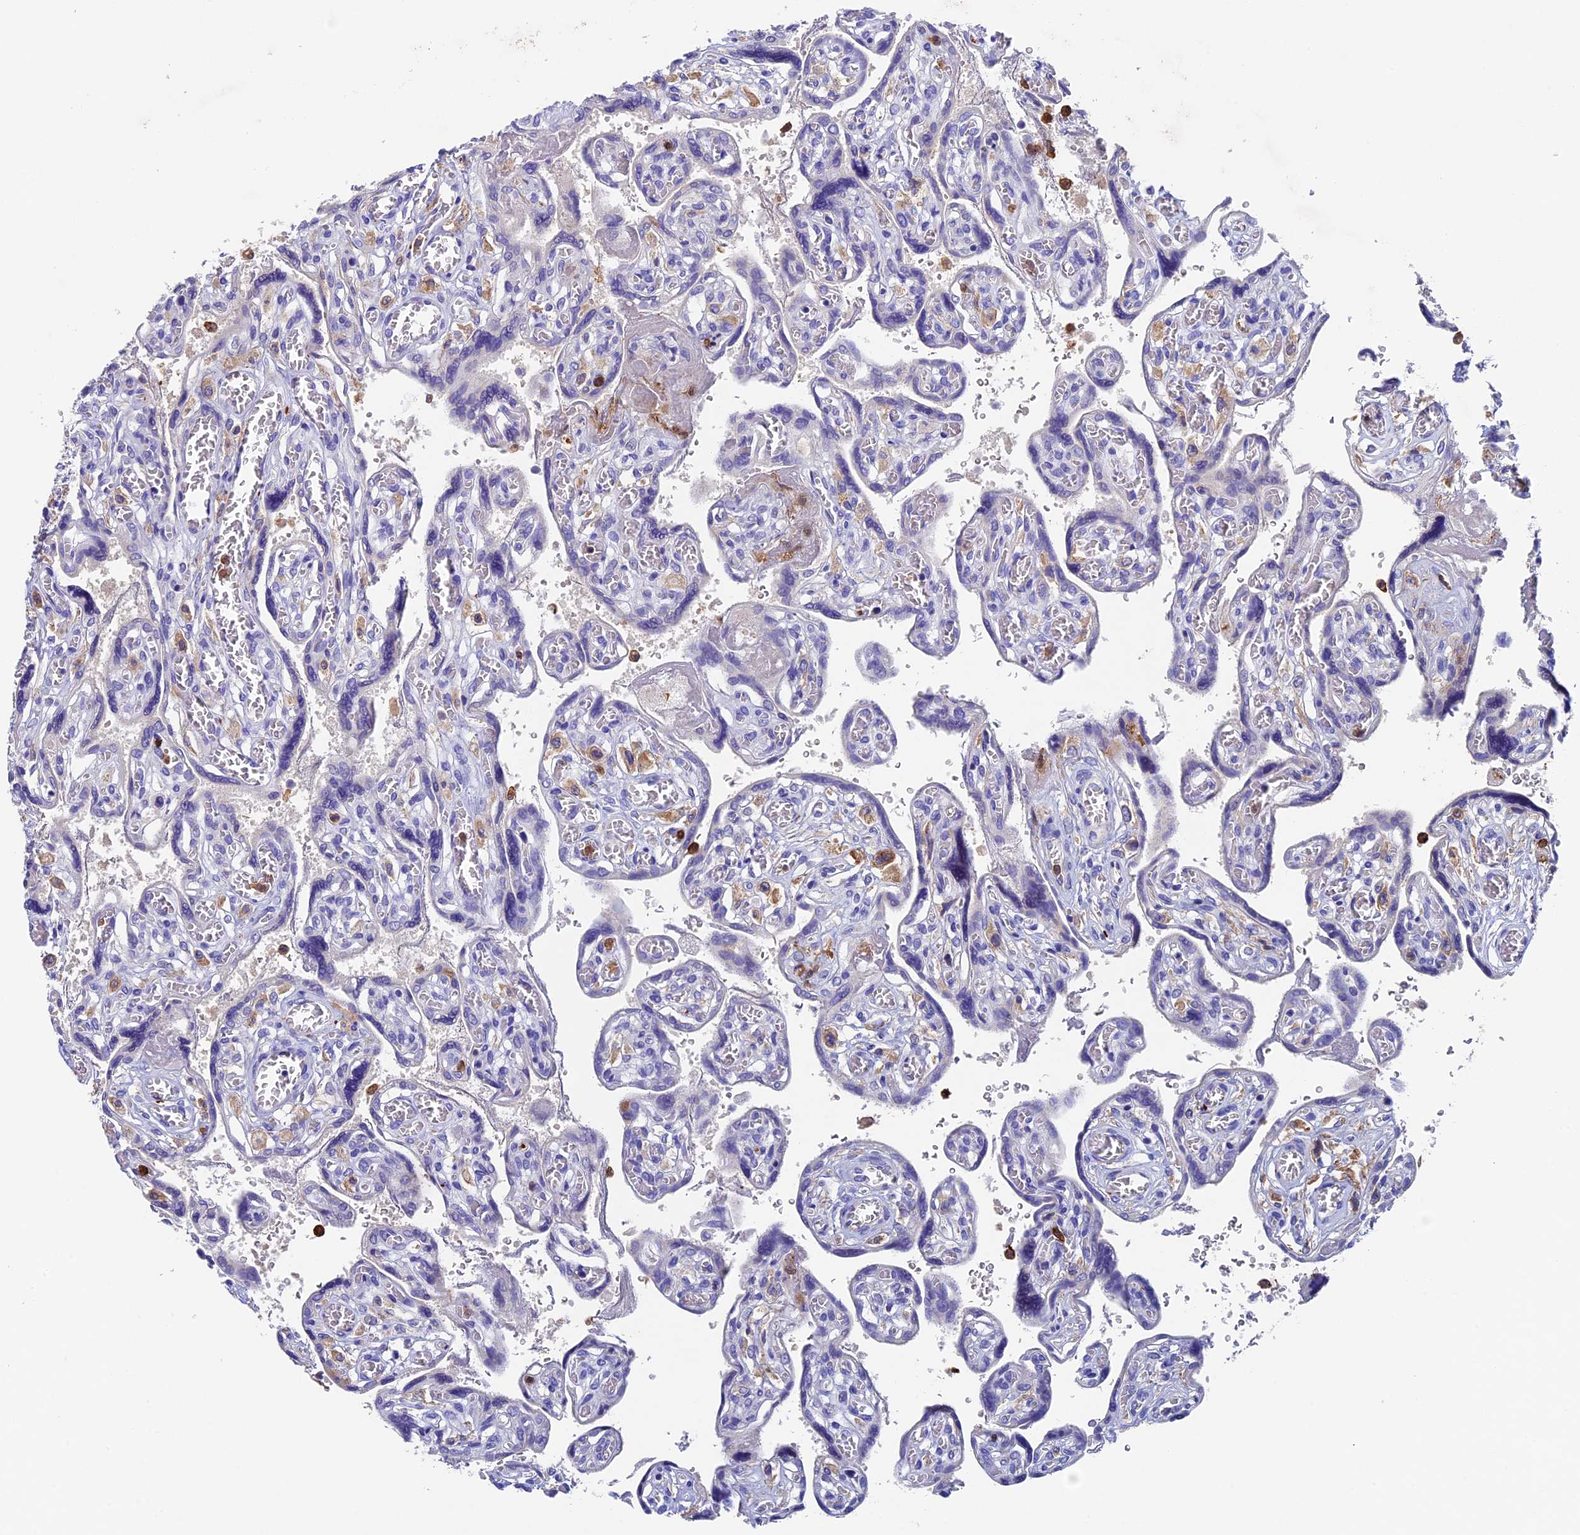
{"staining": {"intensity": "negative", "quantity": "none", "location": "none"}, "tissue": "placenta", "cell_type": "Decidual cells", "image_type": "normal", "snomed": [{"axis": "morphology", "description": "Normal tissue, NOS"}, {"axis": "topography", "description": "Placenta"}], "caption": "The histopathology image exhibits no significant positivity in decidual cells of placenta.", "gene": "ADAT1", "patient": {"sex": "female", "age": 39}}